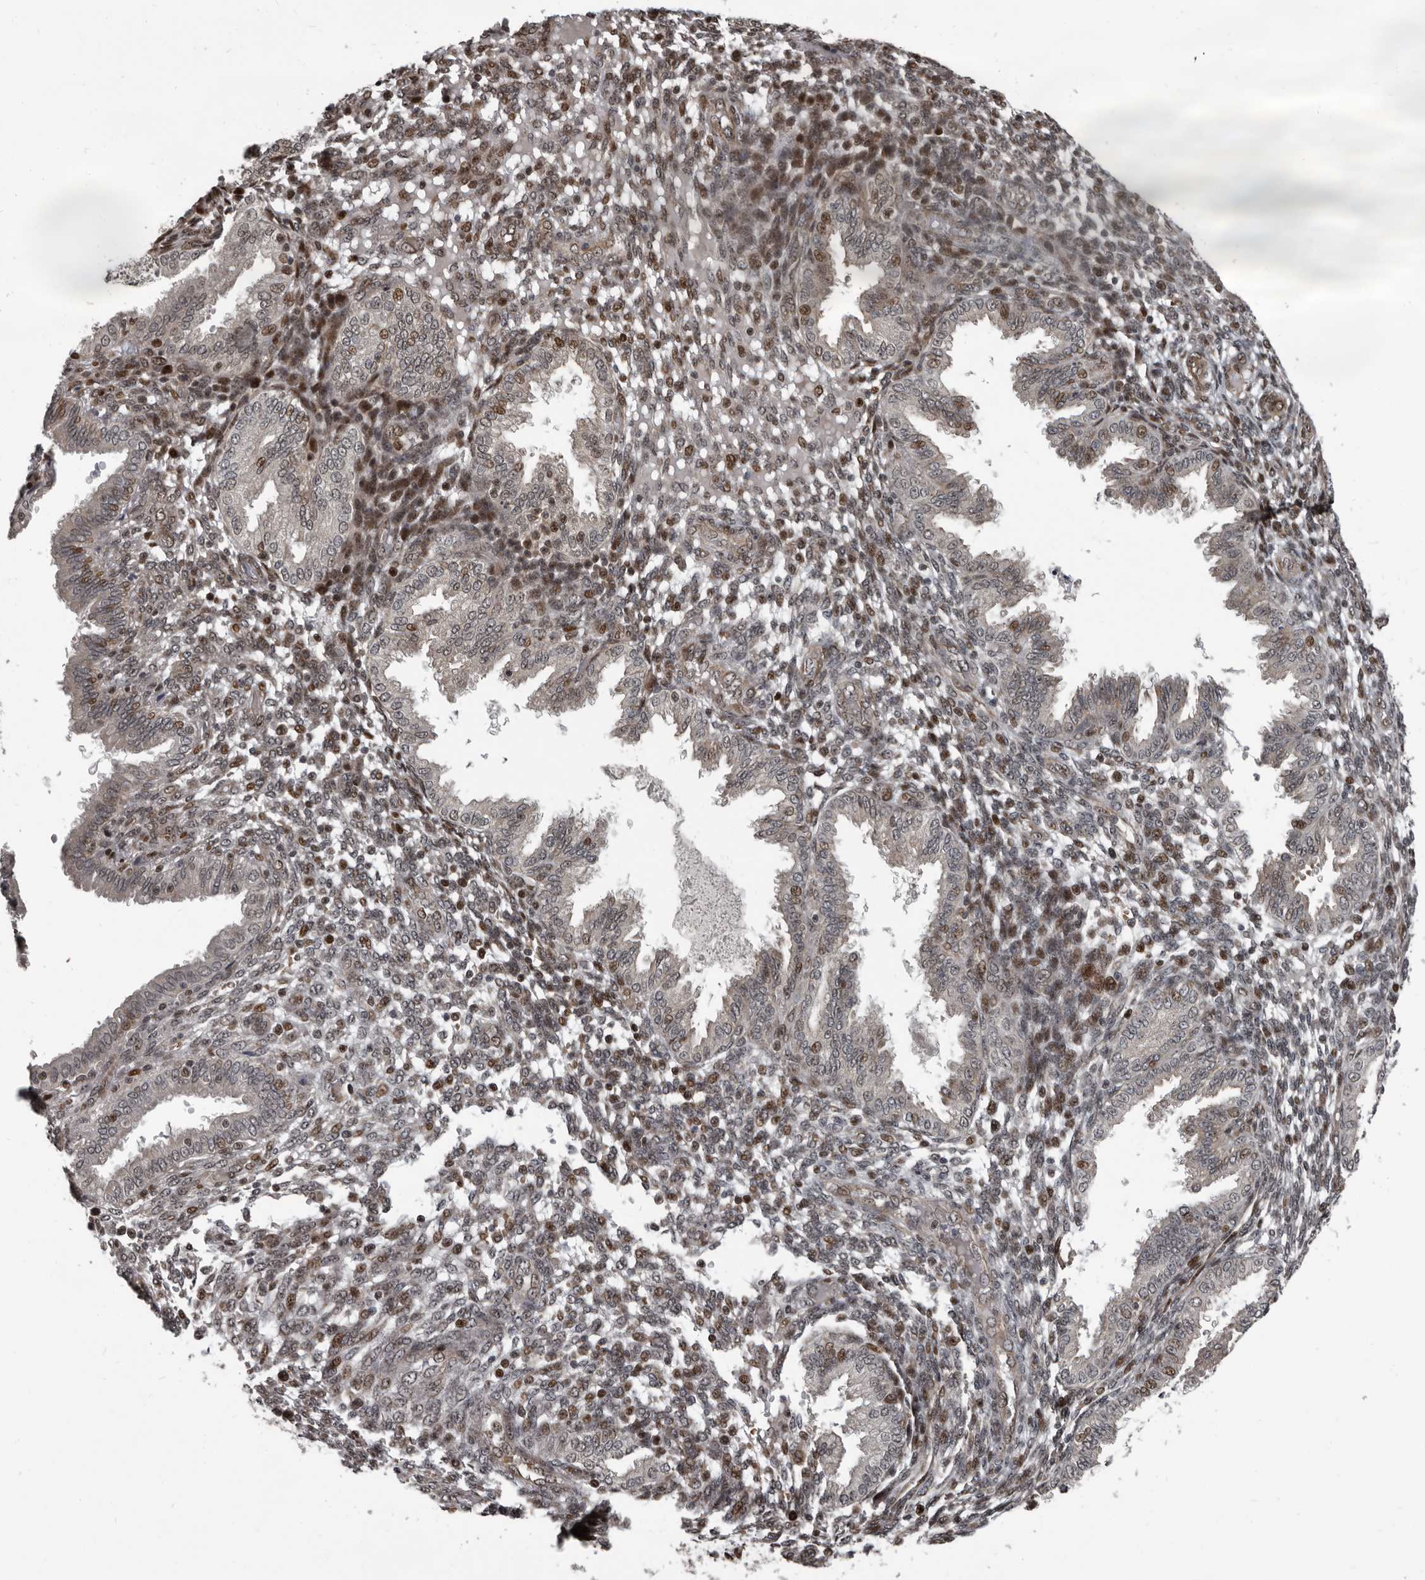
{"staining": {"intensity": "moderate", "quantity": "25%-75%", "location": "nuclear"}, "tissue": "endometrium", "cell_type": "Cells in endometrial stroma", "image_type": "normal", "snomed": [{"axis": "morphology", "description": "Normal tissue, NOS"}, {"axis": "topography", "description": "Endometrium"}], "caption": "A brown stain highlights moderate nuclear positivity of a protein in cells in endometrial stroma of unremarkable endometrium. (IHC, brightfield microscopy, high magnification).", "gene": "CHD1L", "patient": {"sex": "female", "age": 33}}